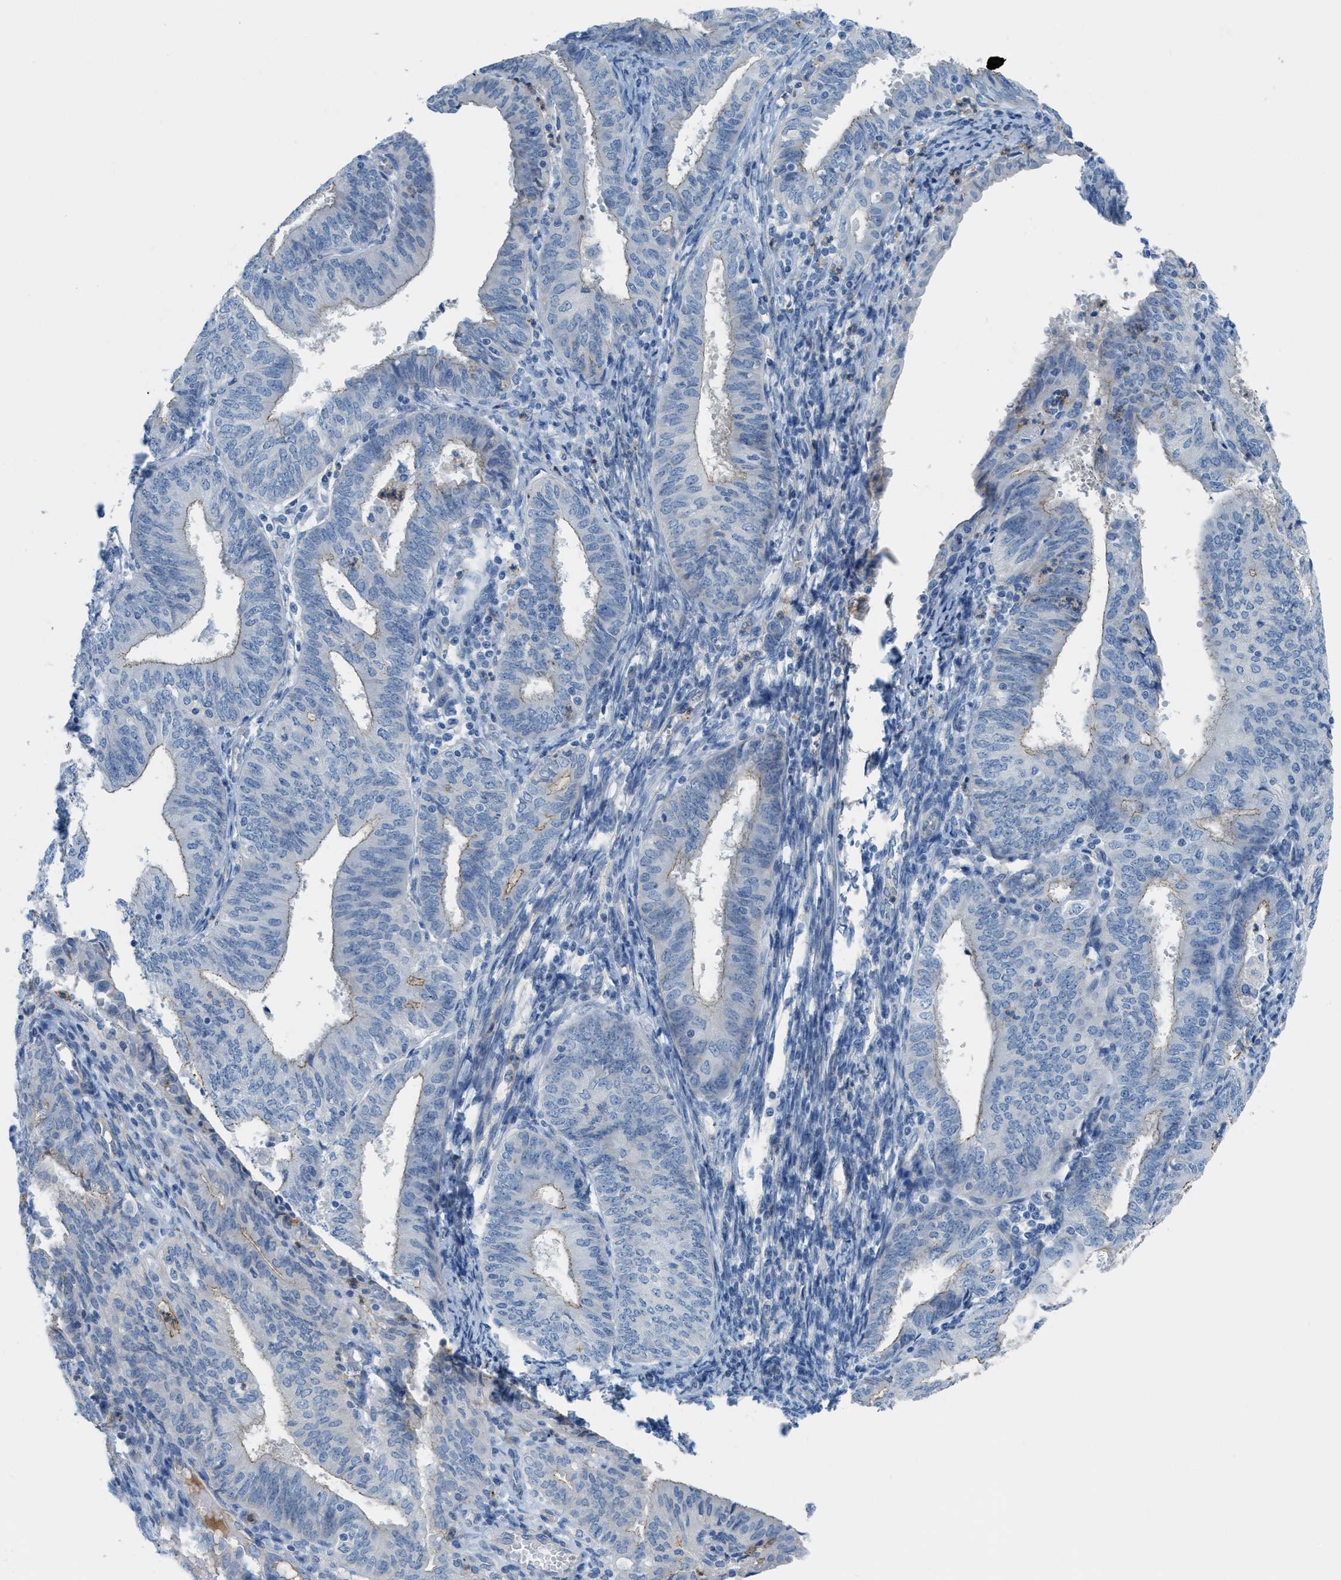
{"staining": {"intensity": "weak", "quantity": "<25%", "location": "cytoplasmic/membranous"}, "tissue": "endometrial cancer", "cell_type": "Tumor cells", "image_type": "cancer", "snomed": [{"axis": "morphology", "description": "Adenocarcinoma, NOS"}, {"axis": "topography", "description": "Endometrium"}], "caption": "Tumor cells are negative for protein expression in human endometrial cancer.", "gene": "CRB3", "patient": {"sex": "female", "age": 58}}